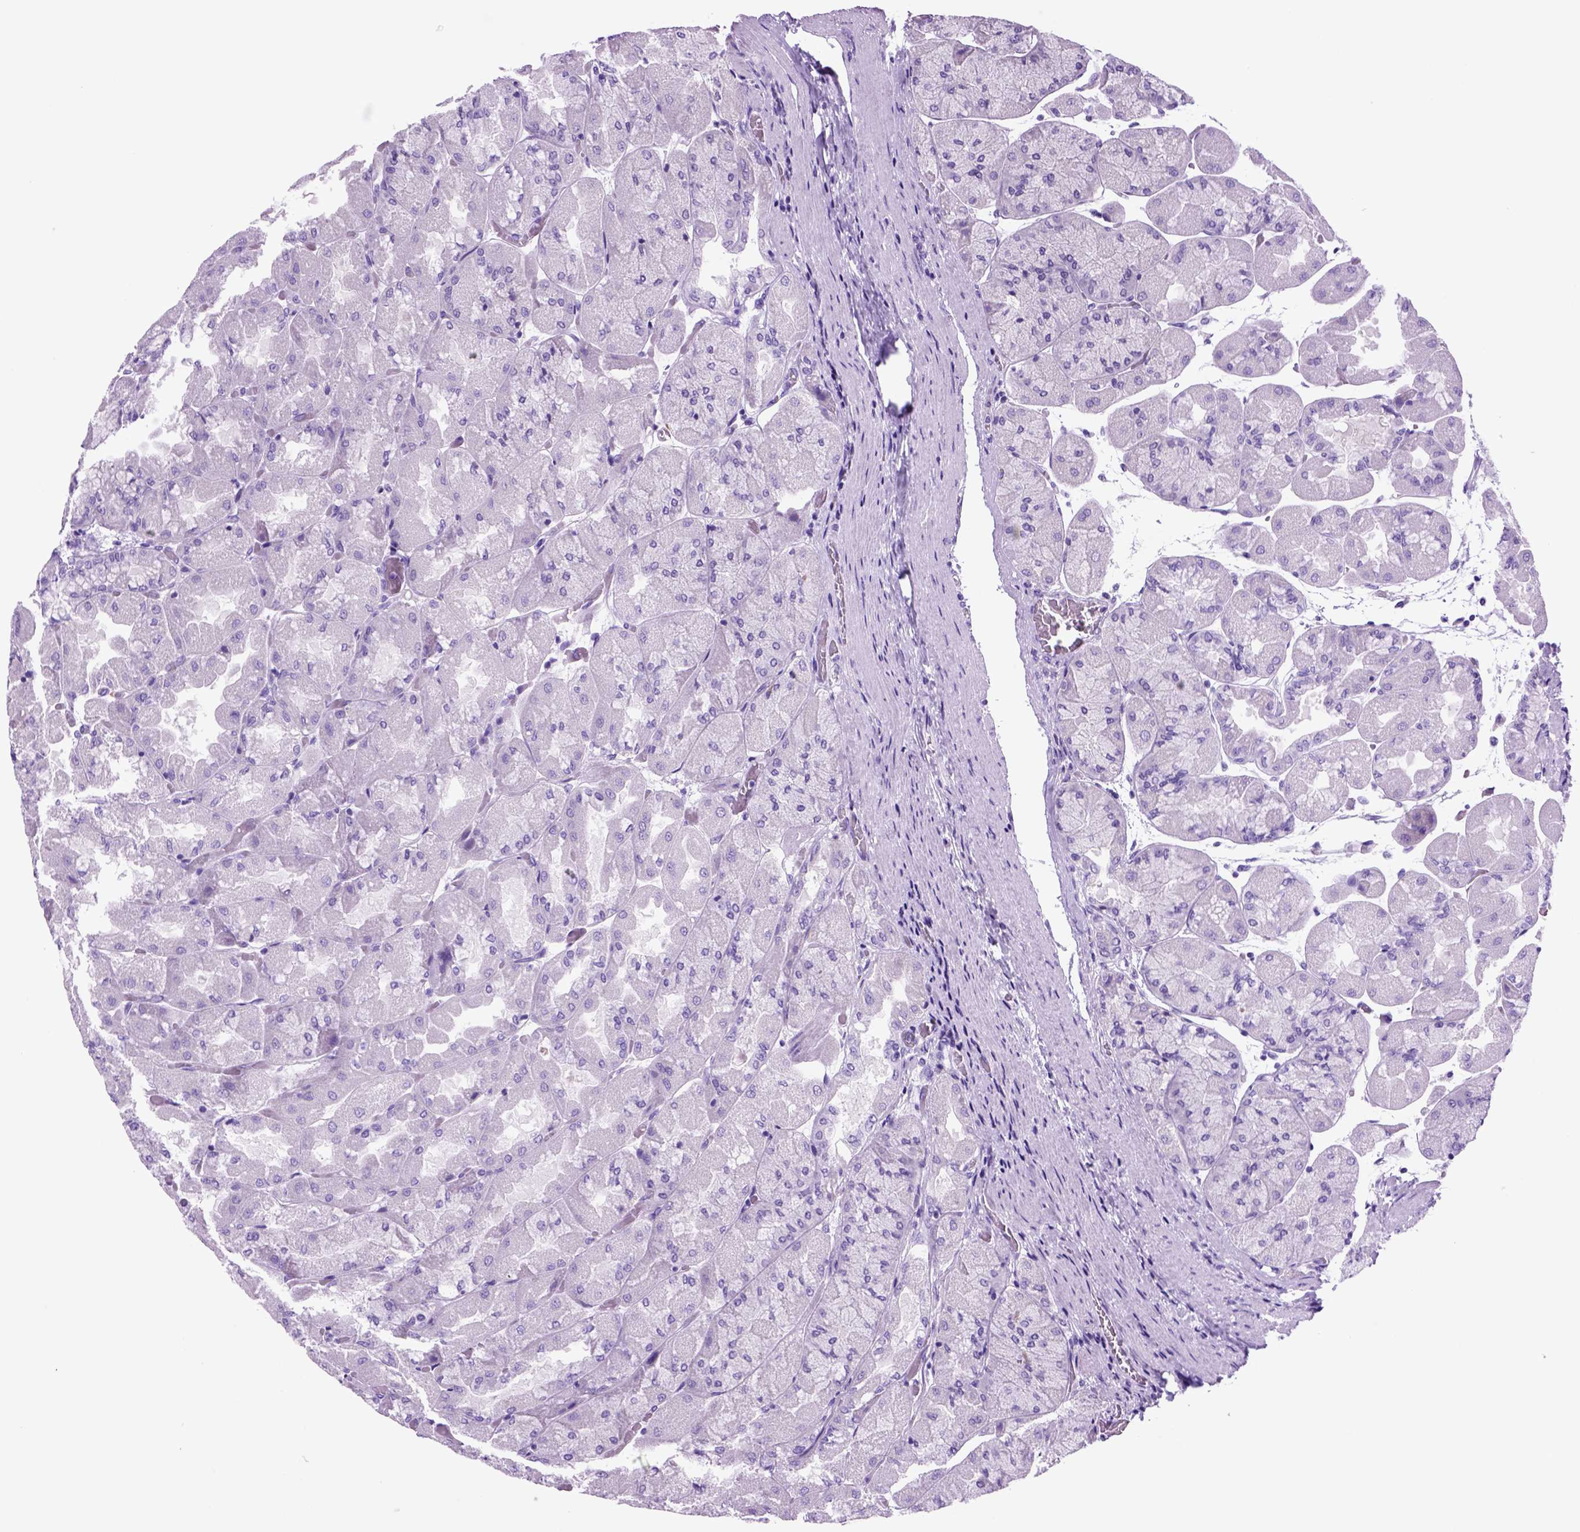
{"staining": {"intensity": "negative", "quantity": "none", "location": "none"}, "tissue": "stomach", "cell_type": "Glandular cells", "image_type": "normal", "snomed": [{"axis": "morphology", "description": "Normal tissue, NOS"}, {"axis": "topography", "description": "Stomach"}], "caption": "Human stomach stained for a protein using IHC displays no staining in glandular cells.", "gene": "HHIPL2", "patient": {"sex": "female", "age": 61}}